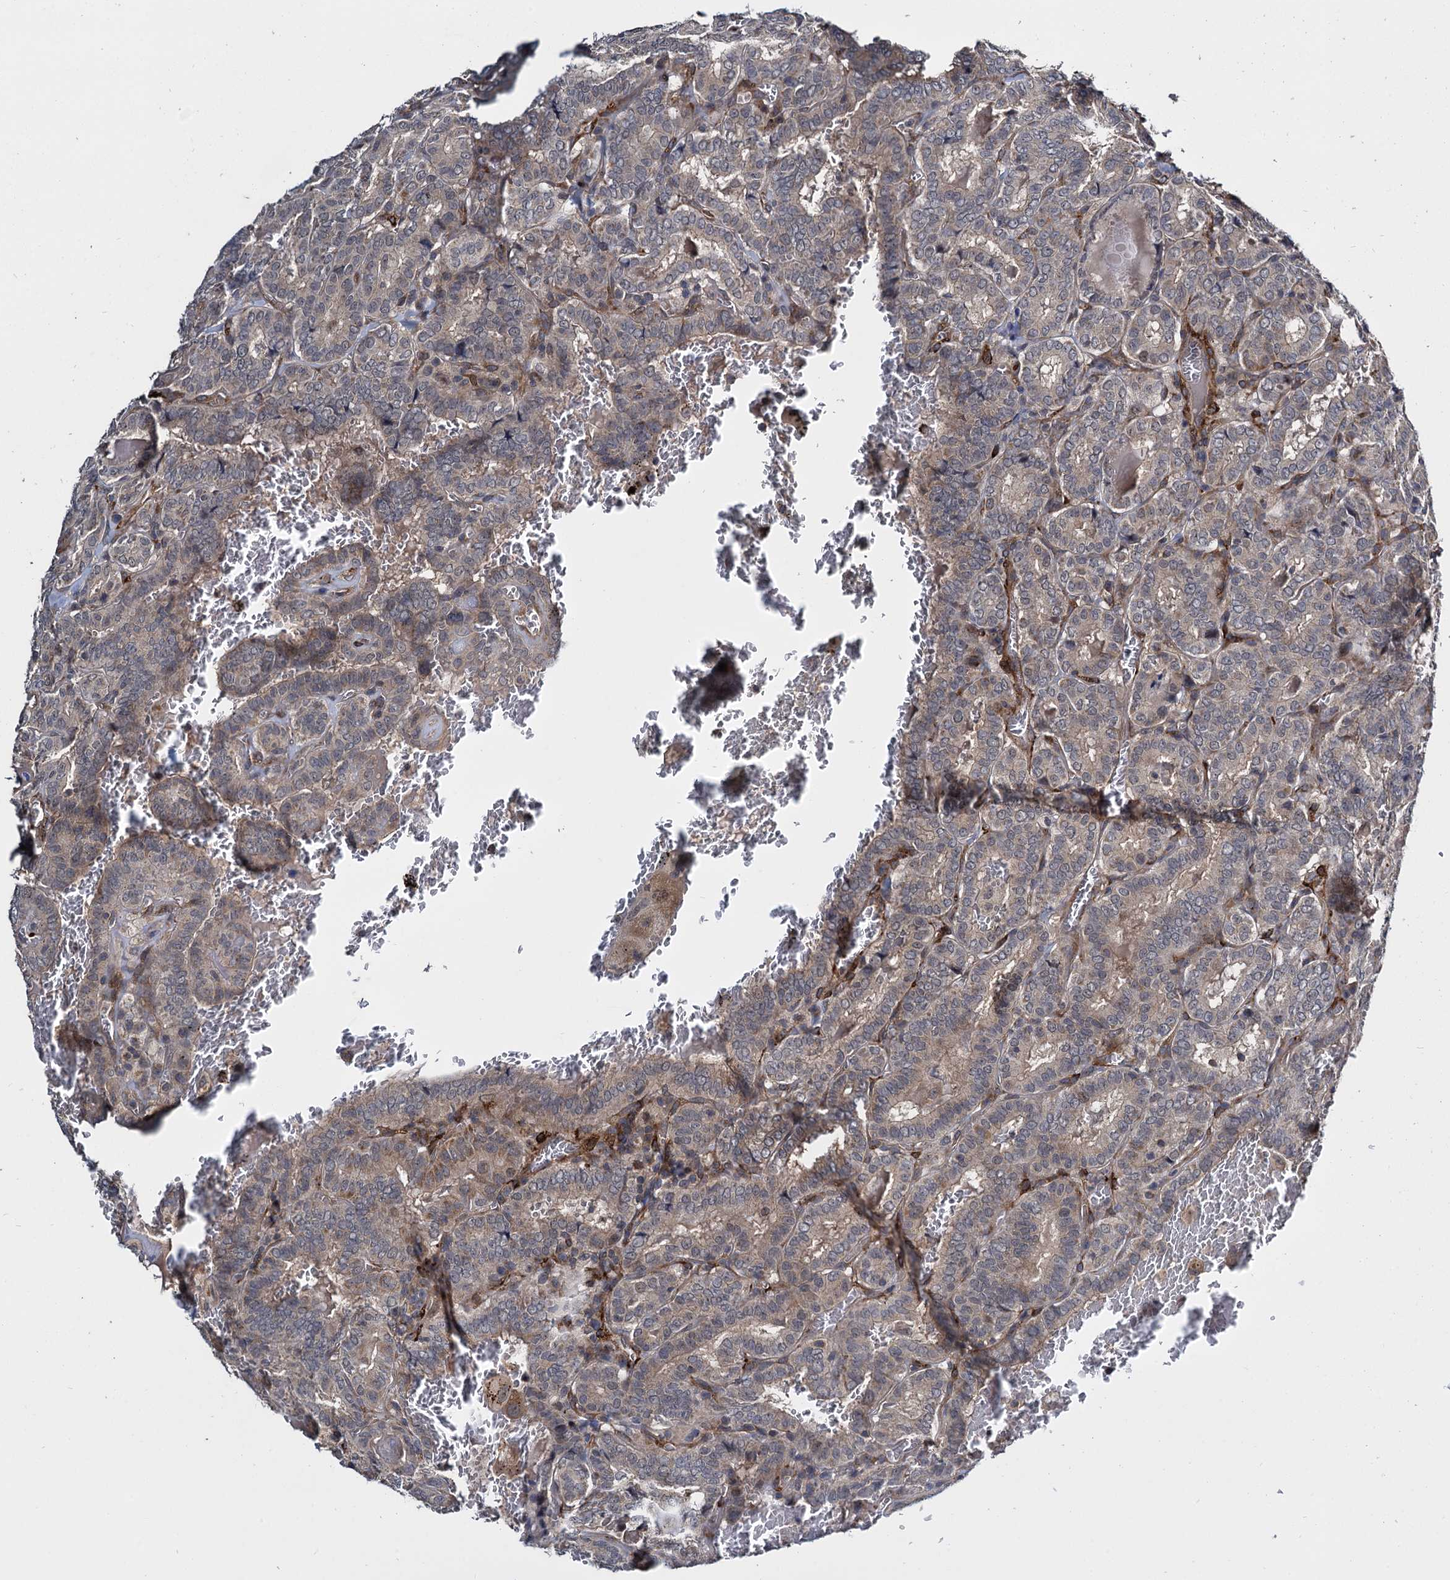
{"staining": {"intensity": "weak", "quantity": "<25%", "location": "cytoplasmic/membranous"}, "tissue": "thyroid cancer", "cell_type": "Tumor cells", "image_type": "cancer", "snomed": [{"axis": "morphology", "description": "Papillary adenocarcinoma, NOS"}, {"axis": "topography", "description": "Thyroid gland"}], "caption": "Immunohistochemical staining of papillary adenocarcinoma (thyroid) exhibits no significant staining in tumor cells. (IHC, brightfield microscopy, high magnification).", "gene": "ARHGAP42", "patient": {"sex": "female", "age": 72}}